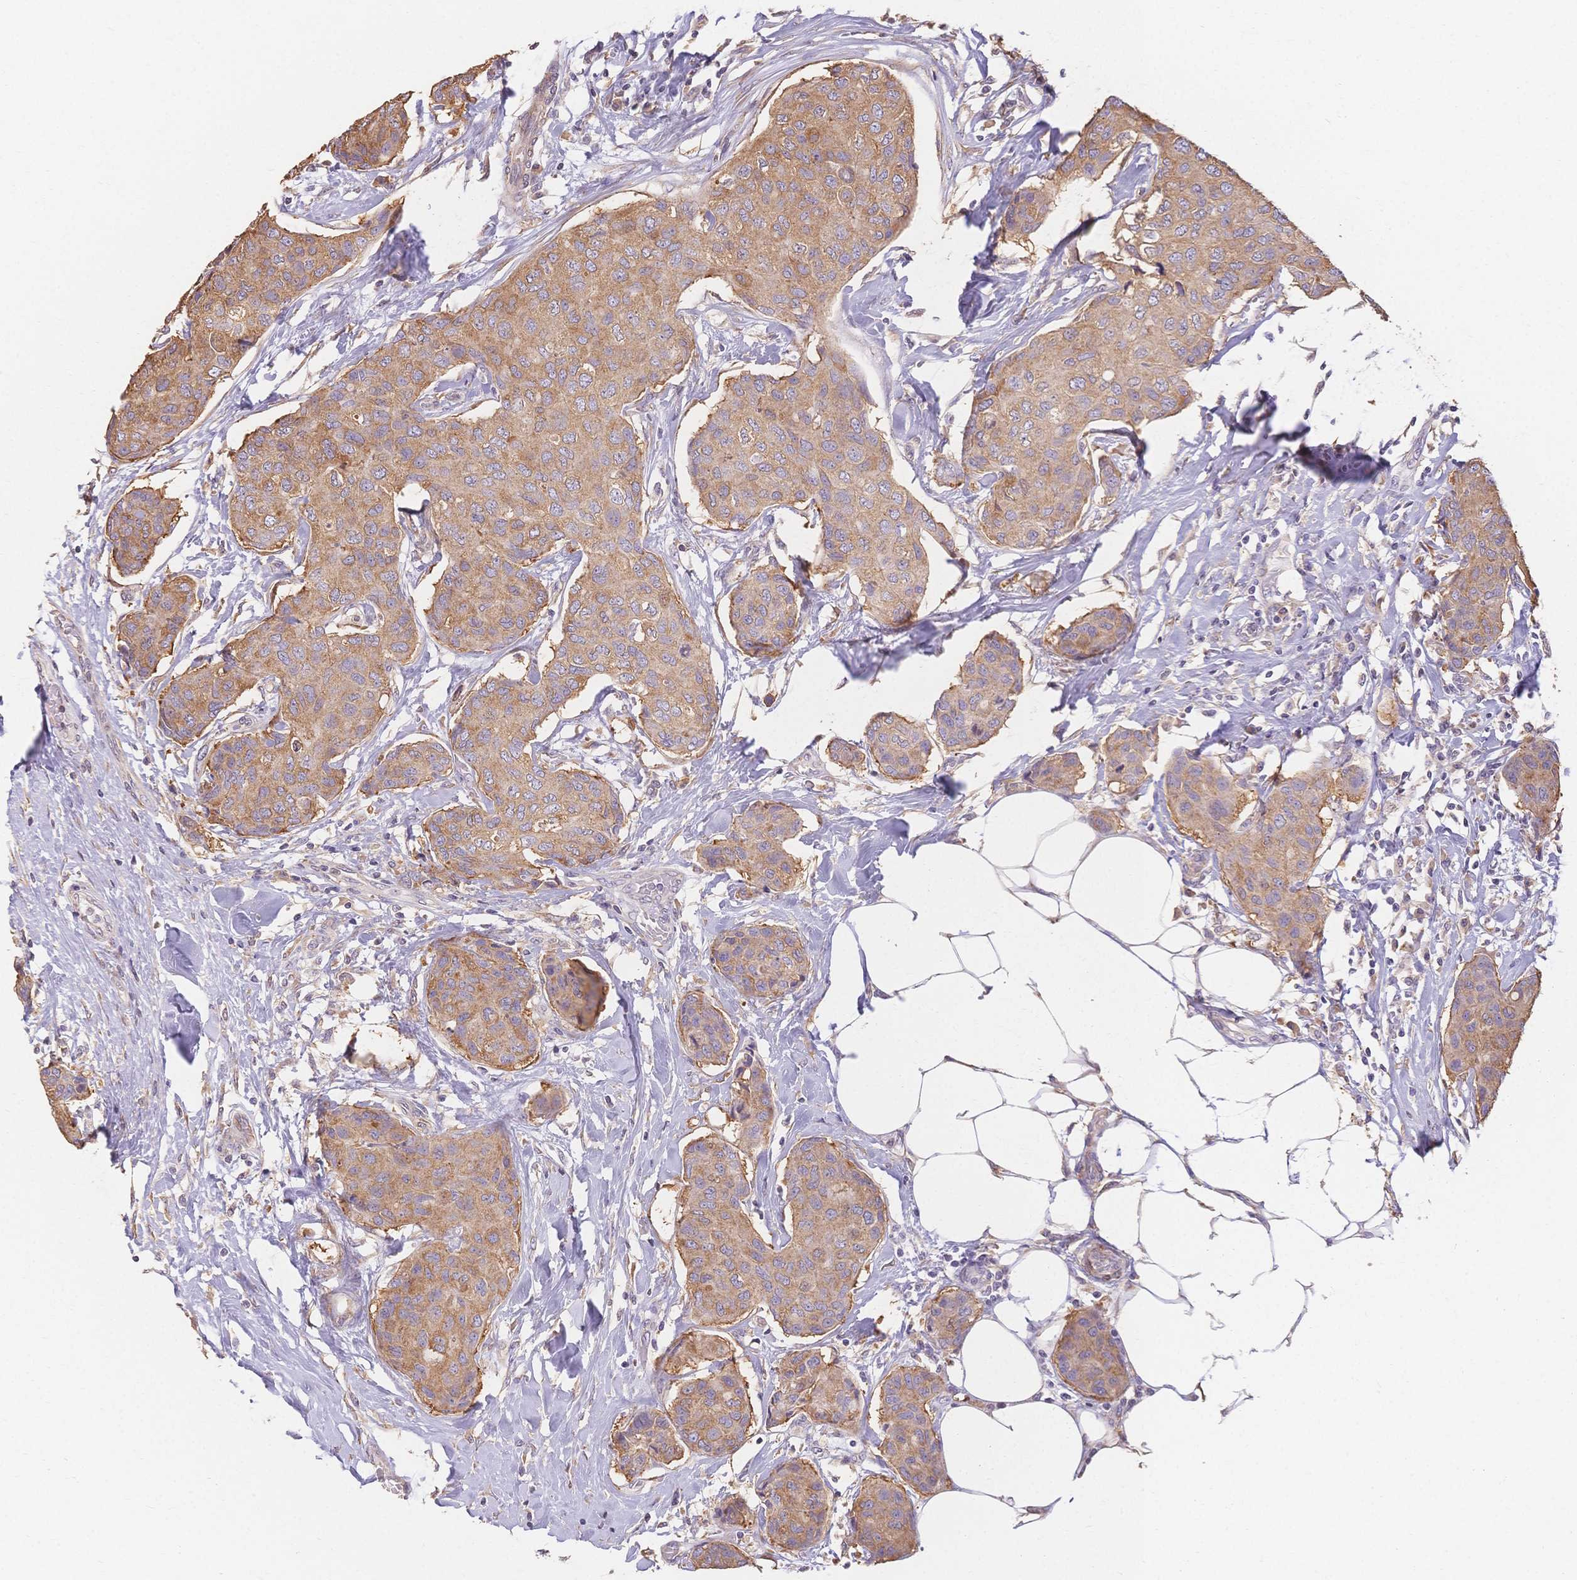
{"staining": {"intensity": "weak", "quantity": ">75%", "location": "cytoplasmic/membranous"}, "tissue": "breast cancer", "cell_type": "Tumor cells", "image_type": "cancer", "snomed": [{"axis": "morphology", "description": "Duct carcinoma"}, {"axis": "topography", "description": "Breast"}], "caption": "Protein expression analysis of human breast cancer (infiltrating ductal carcinoma) reveals weak cytoplasmic/membranous positivity in approximately >75% of tumor cells. Using DAB (brown) and hematoxylin (blue) stains, captured at high magnification using brightfield microscopy.", "gene": "HS3ST5", "patient": {"sex": "female", "age": 80}}